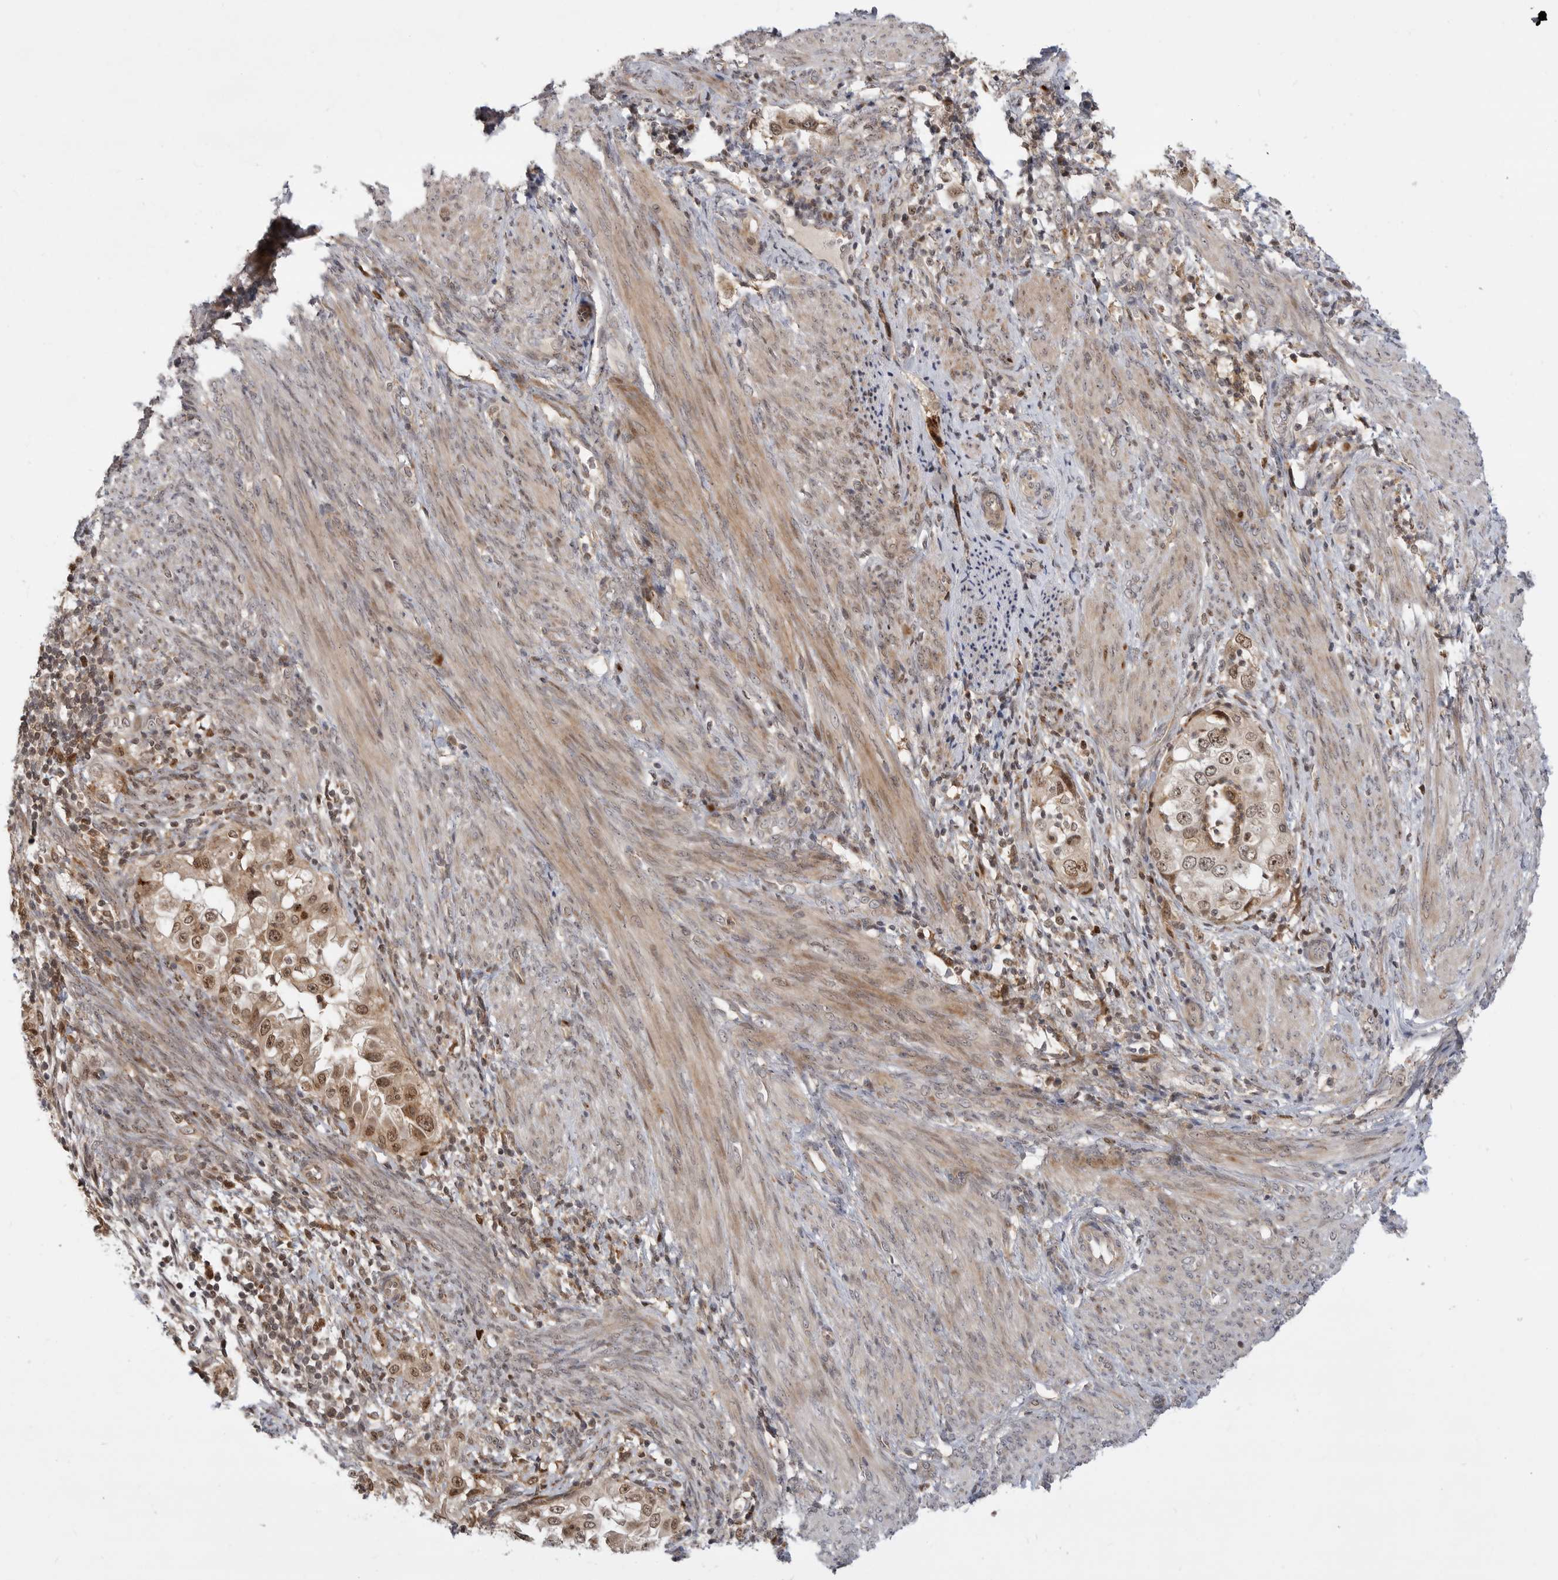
{"staining": {"intensity": "moderate", "quantity": ">75%", "location": "cytoplasmic/membranous,nuclear"}, "tissue": "endometrial cancer", "cell_type": "Tumor cells", "image_type": "cancer", "snomed": [{"axis": "morphology", "description": "Adenocarcinoma, NOS"}, {"axis": "topography", "description": "Endometrium"}], "caption": "The image shows immunohistochemical staining of endometrial cancer (adenocarcinoma). There is moderate cytoplasmic/membranous and nuclear expression is appreciated in approximately >75% of tumor cells.", "gene": "CSNK1G3", "patient": {"sex": "female", "age": 85}}